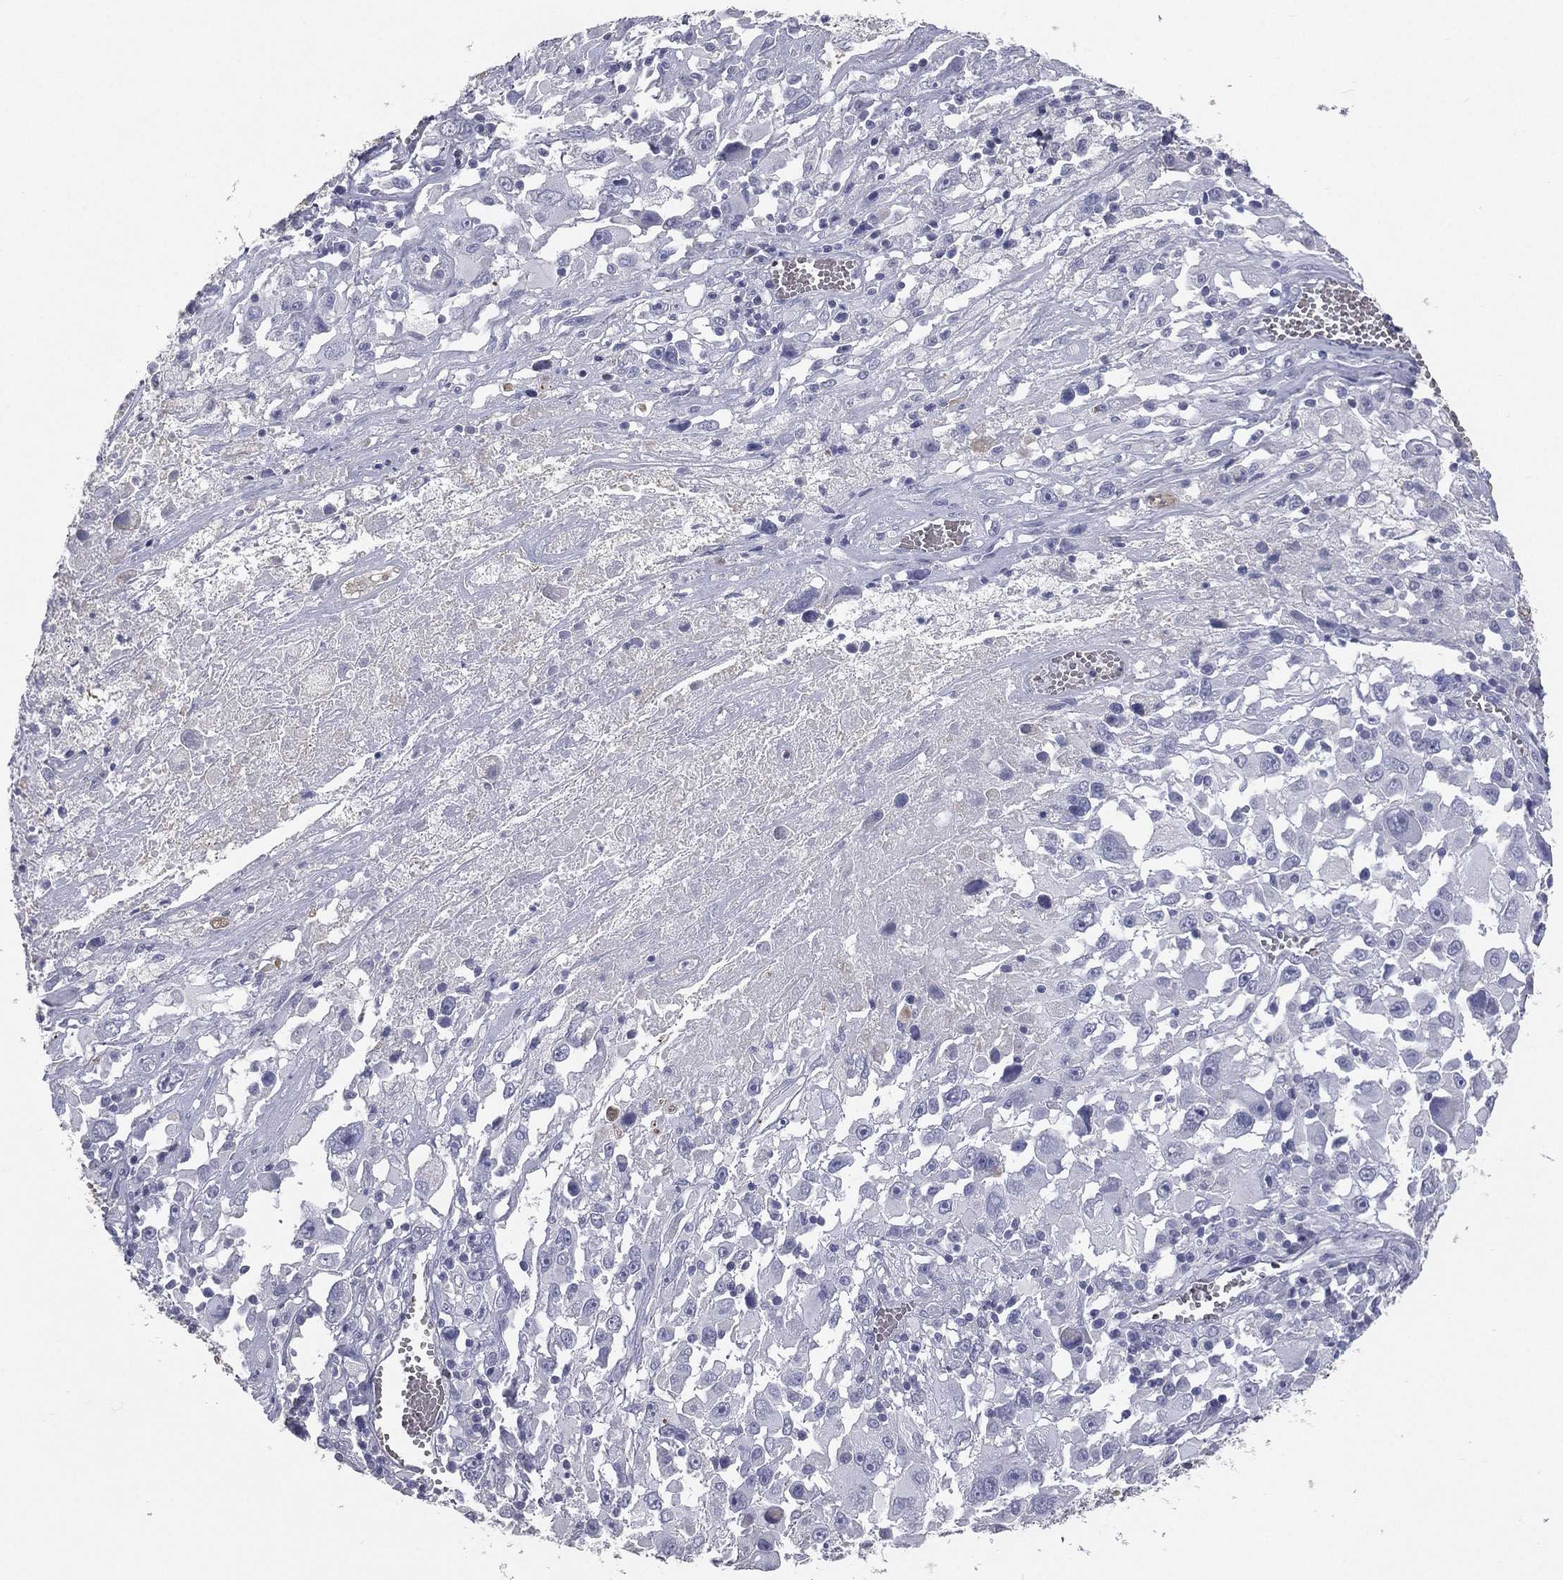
{"staining": {"intensity": "negative", "quantity": "none", "location": "none"}, "tissue": "melanoma", "cell_type": "Tumor cells", "image_type": "cancer", "snomed": [{"axis": "morphology", "description": "Malignant melanoma, Metastatic site"}, {"axis": "topography", "description": "Soft tissue"}], "caption": "This image is of melanoma stained with immunohistochemistry (IHC) to label a protein in brown with the nuclei are counter-stained blue. There is no expression in tumor cells.", "gene": "ESX1", "patient": {"sex": "male", "age": 50}}